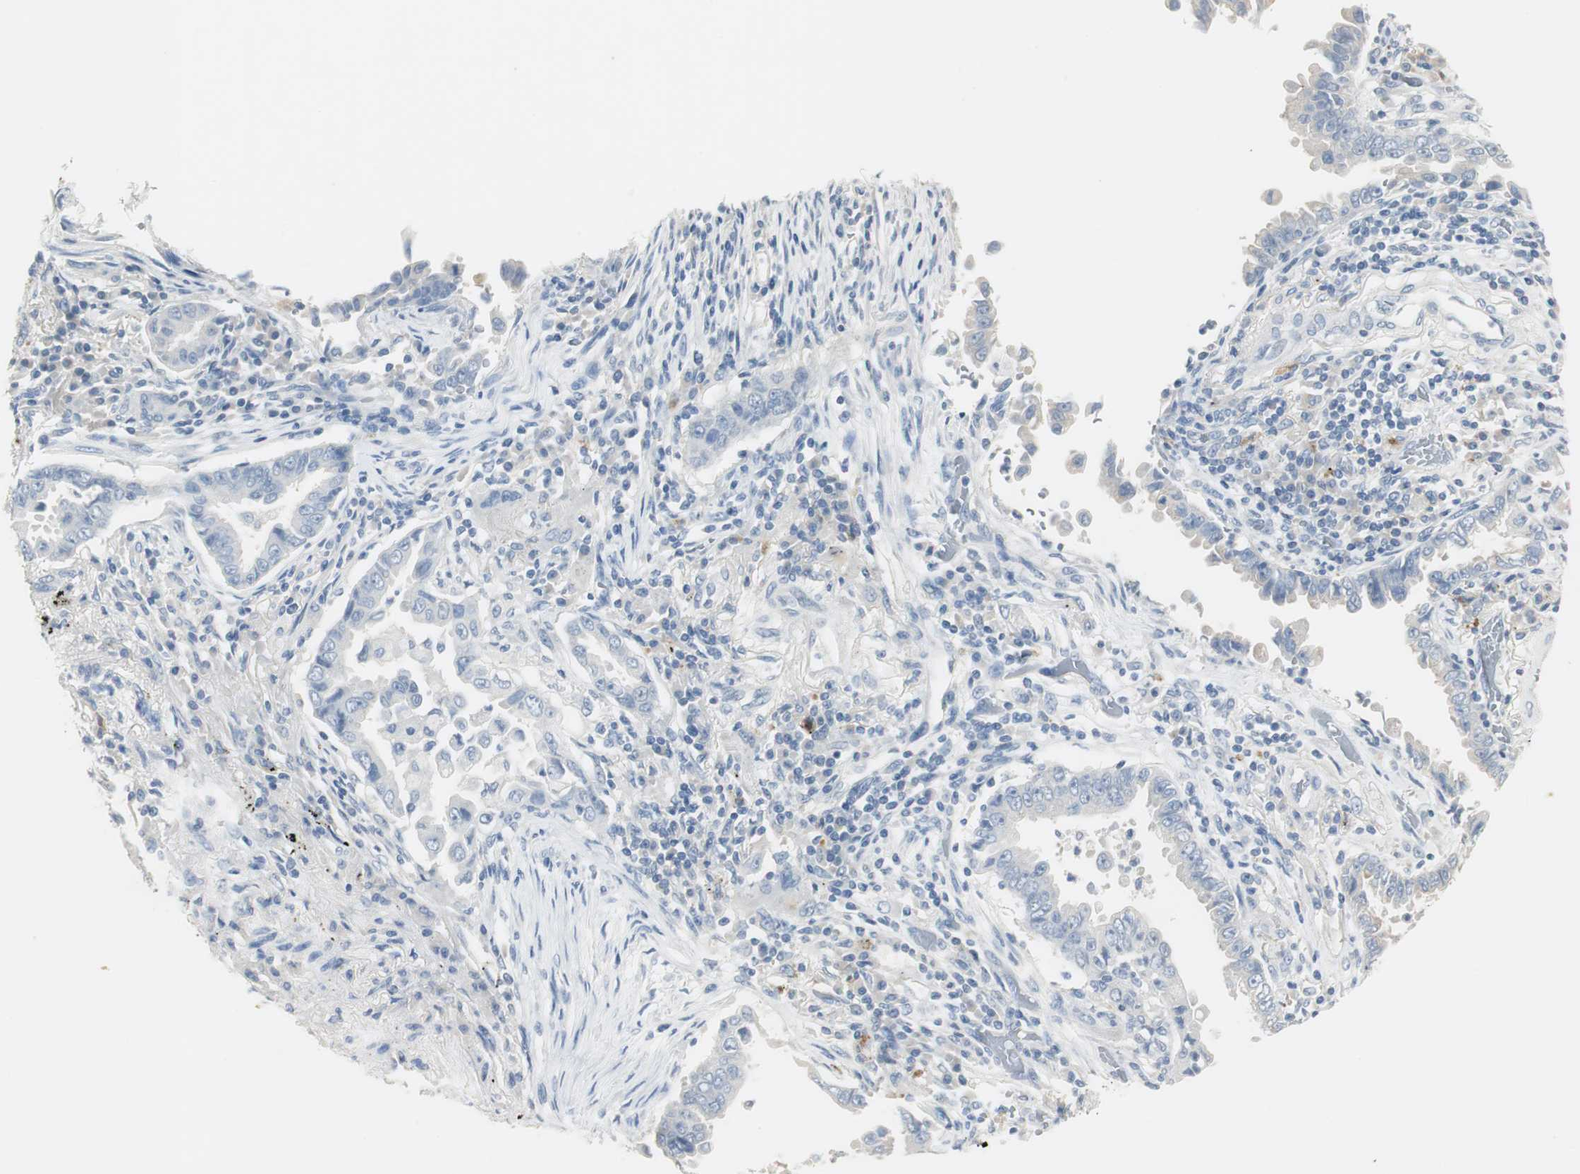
{"staining": {"intensity": "negative", "quantity": "none", "location": "none"}, "tissue": "lung cancer", "cell_type": "Tumor cells", "image_type": "cancer", "snomed": [{"axis": "morphology", "description": "Normal tissue, NOS"}, {"axis": "morphology", "description": "Inflammation, NOS"}, {"axis": "morphology", "description": "Adenocarcinoma, NOS"}, {"axis": "topography", "description": "Lung"}], "caption": "Lung cancer was stained to show a protein in brown. There is no significant staining in tumor cells.", "gene": "LRP2", "patient": {"sex": "female", "age": 64}}